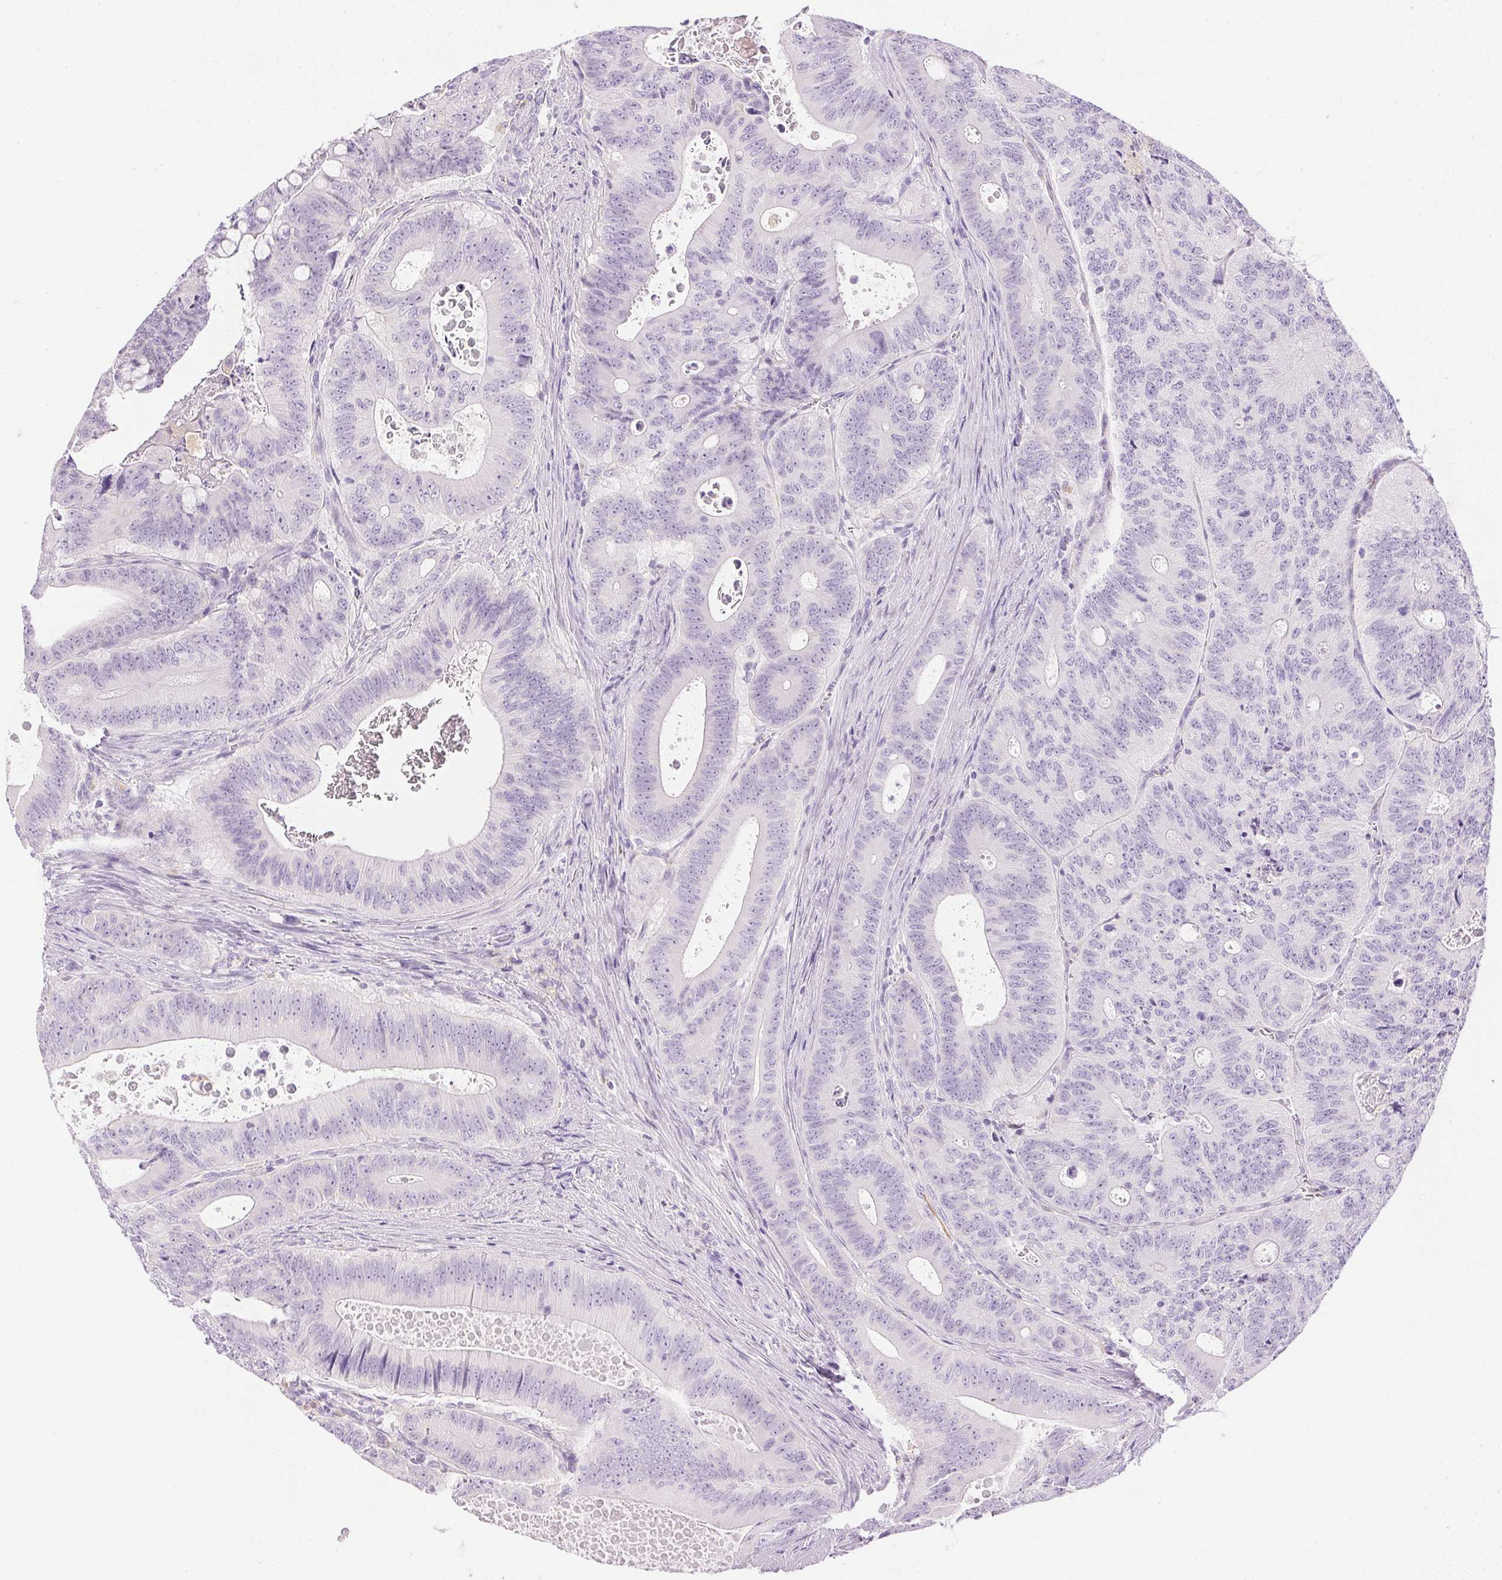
{"staining": {"intensity": "negative", "quantity": "none", "location": "none"}, "tissue": "colorectal cancer", "cell_type": "Tumor cells", "image_type": "cancer", "snomed": [{"axis": "morphology", "description": "Adenocarcinoma, NOS"}, {"axis": "topography", "description": "Colon"}], "caption": "There is no significant staining in tumor cells of adenocarcinoma (colorectal).", "gene": "ATP6V1G3", "patient": {"sex": "male", "age": 62}}